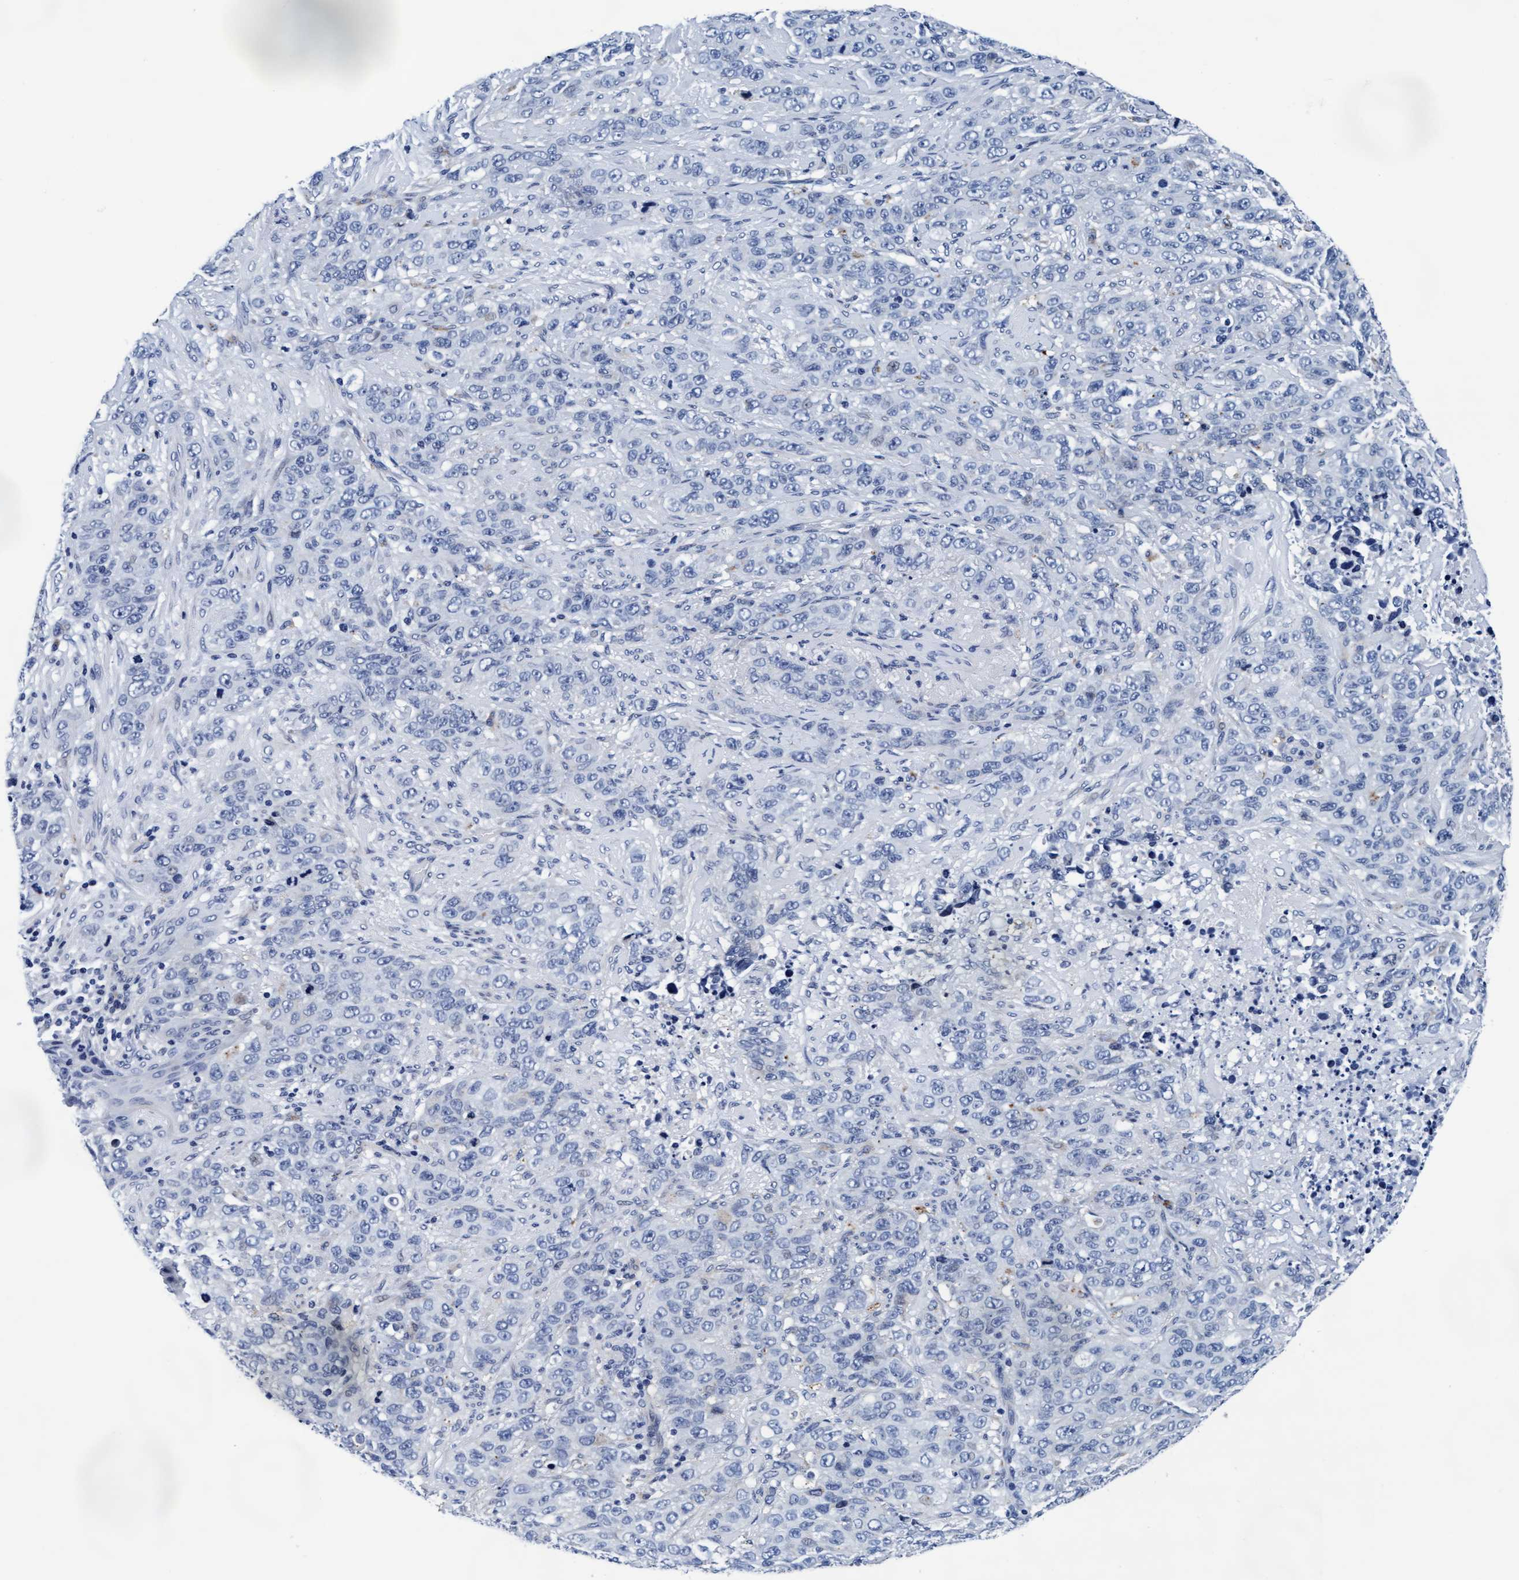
{"staining": {"intensity": "negative", "quantity": "none", "location": "none"}, "tissue": "stomach cancer", "cell_type": "Tumor cells", "image_type": "cancer", "snomed": [{"axis": "morphology", "description": "Adenocarcinoma, NOS"}, {"axis": "topography", "description": "Stomach"}], "caption": "IHC photomicrograph of neoplastic tissue: human stomach adenocarcinoma stained with DAB (3,3'-diaminobenzidine) displays no significant protein expression in tumor cells.", "gene": "ARSG", "patient": {"sex": "male", "age": 48}}